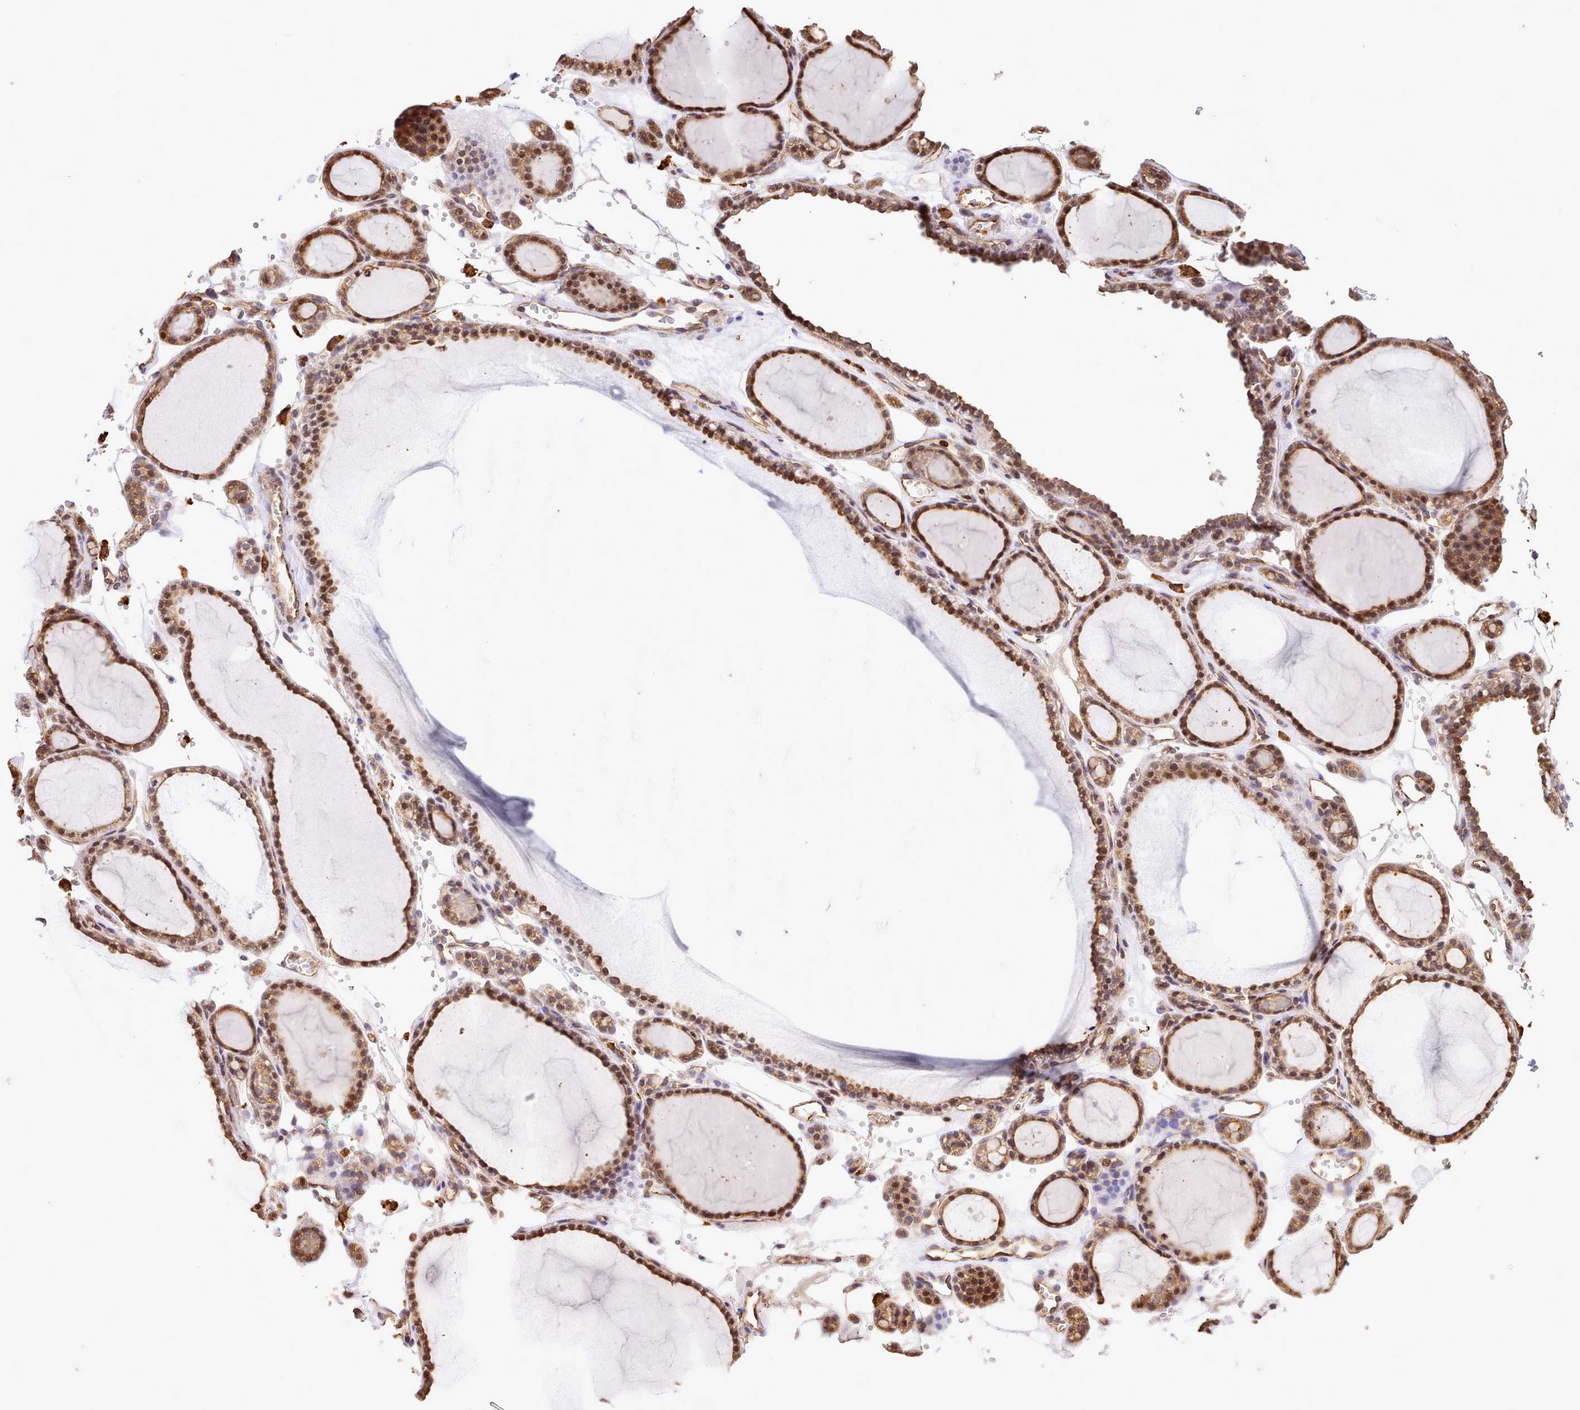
{"staining": {"intensity": "moderate", "quantity": ">75%", "location": "cytoplasmic/membranous,nuclear"}, "tissue": "thyroid gland", "cell_type": "Glandular cells", "image_type": "normal", "snomed": [{"axis": "morphology", "description": "Normal tissue, NOS"}, {"axis": "topography", "description": "Thyroid gland"}], "caption": "Protein expression by IHC demonstrates moderate cytoplasmic/membranous,nuclear positivity in about >75% of glandular cells in unremarkable thyroid gland.", "gene": "CAPZA1", "patient": {"sex": "female", "age": 28}}